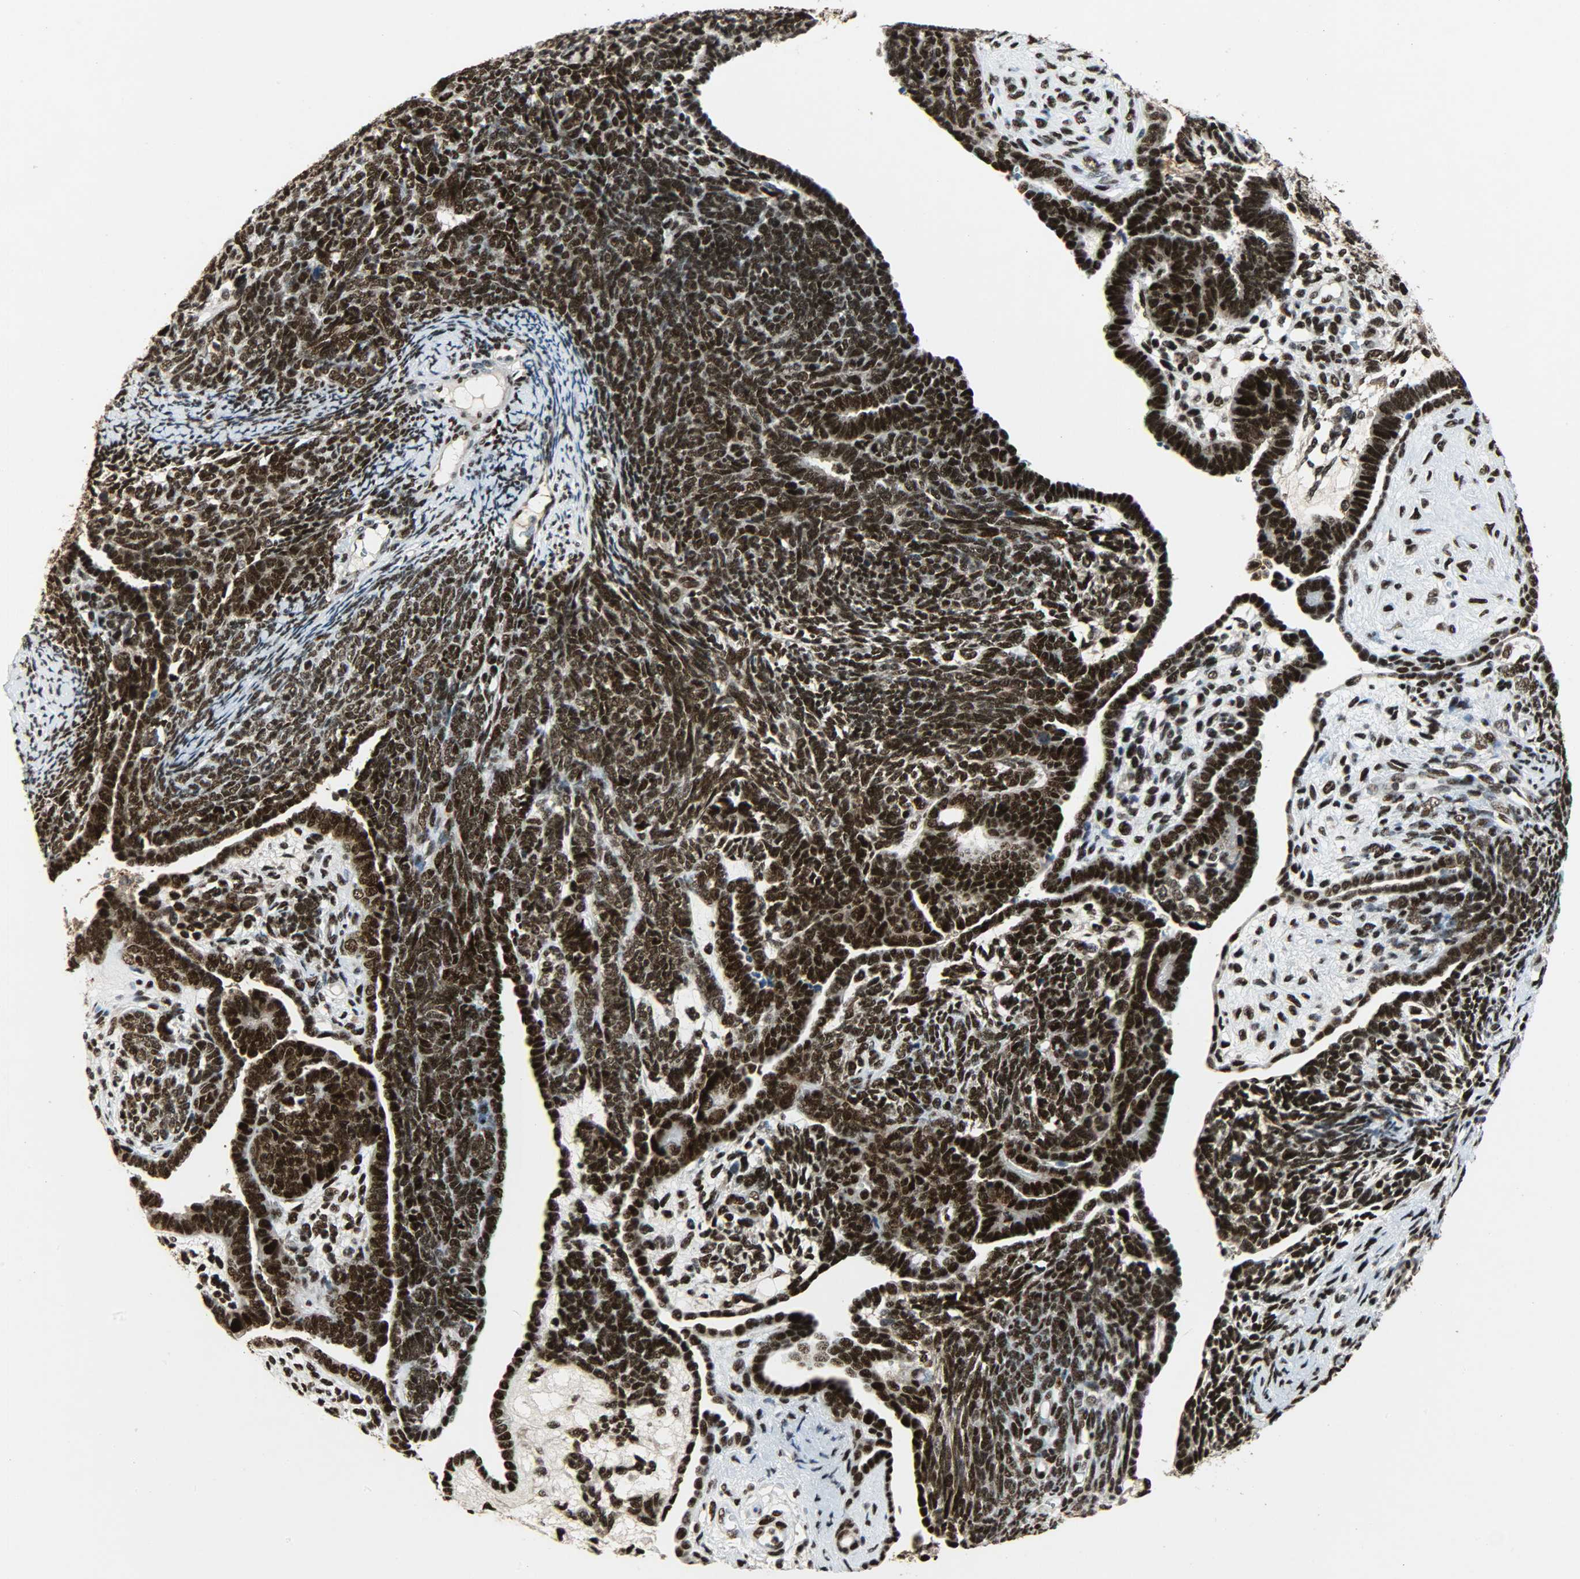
{"staining": {"intensity": "strong", "quantity": ">75%", "location": "cytoplasmic/membranous,nuclear"}, "tissue": "endometrial cancer", "cell_type": "Tumor cells", "image_type": "cancer", "snomed": [{"axis": "morphology", "description": "Neoplasm, malignant, NOS"}, {"axis": "topography", "description": "Endometrium"}], "caption": "An image showing strong cytoplasmic/membranous and nuclear staining in about >75% of tumor cells in neoplasm (malignant) (endometrial), as visualized by brown immunohistochemical staining.", "gene": "SSB", "patient": {"sex": "female", "age": 74}}